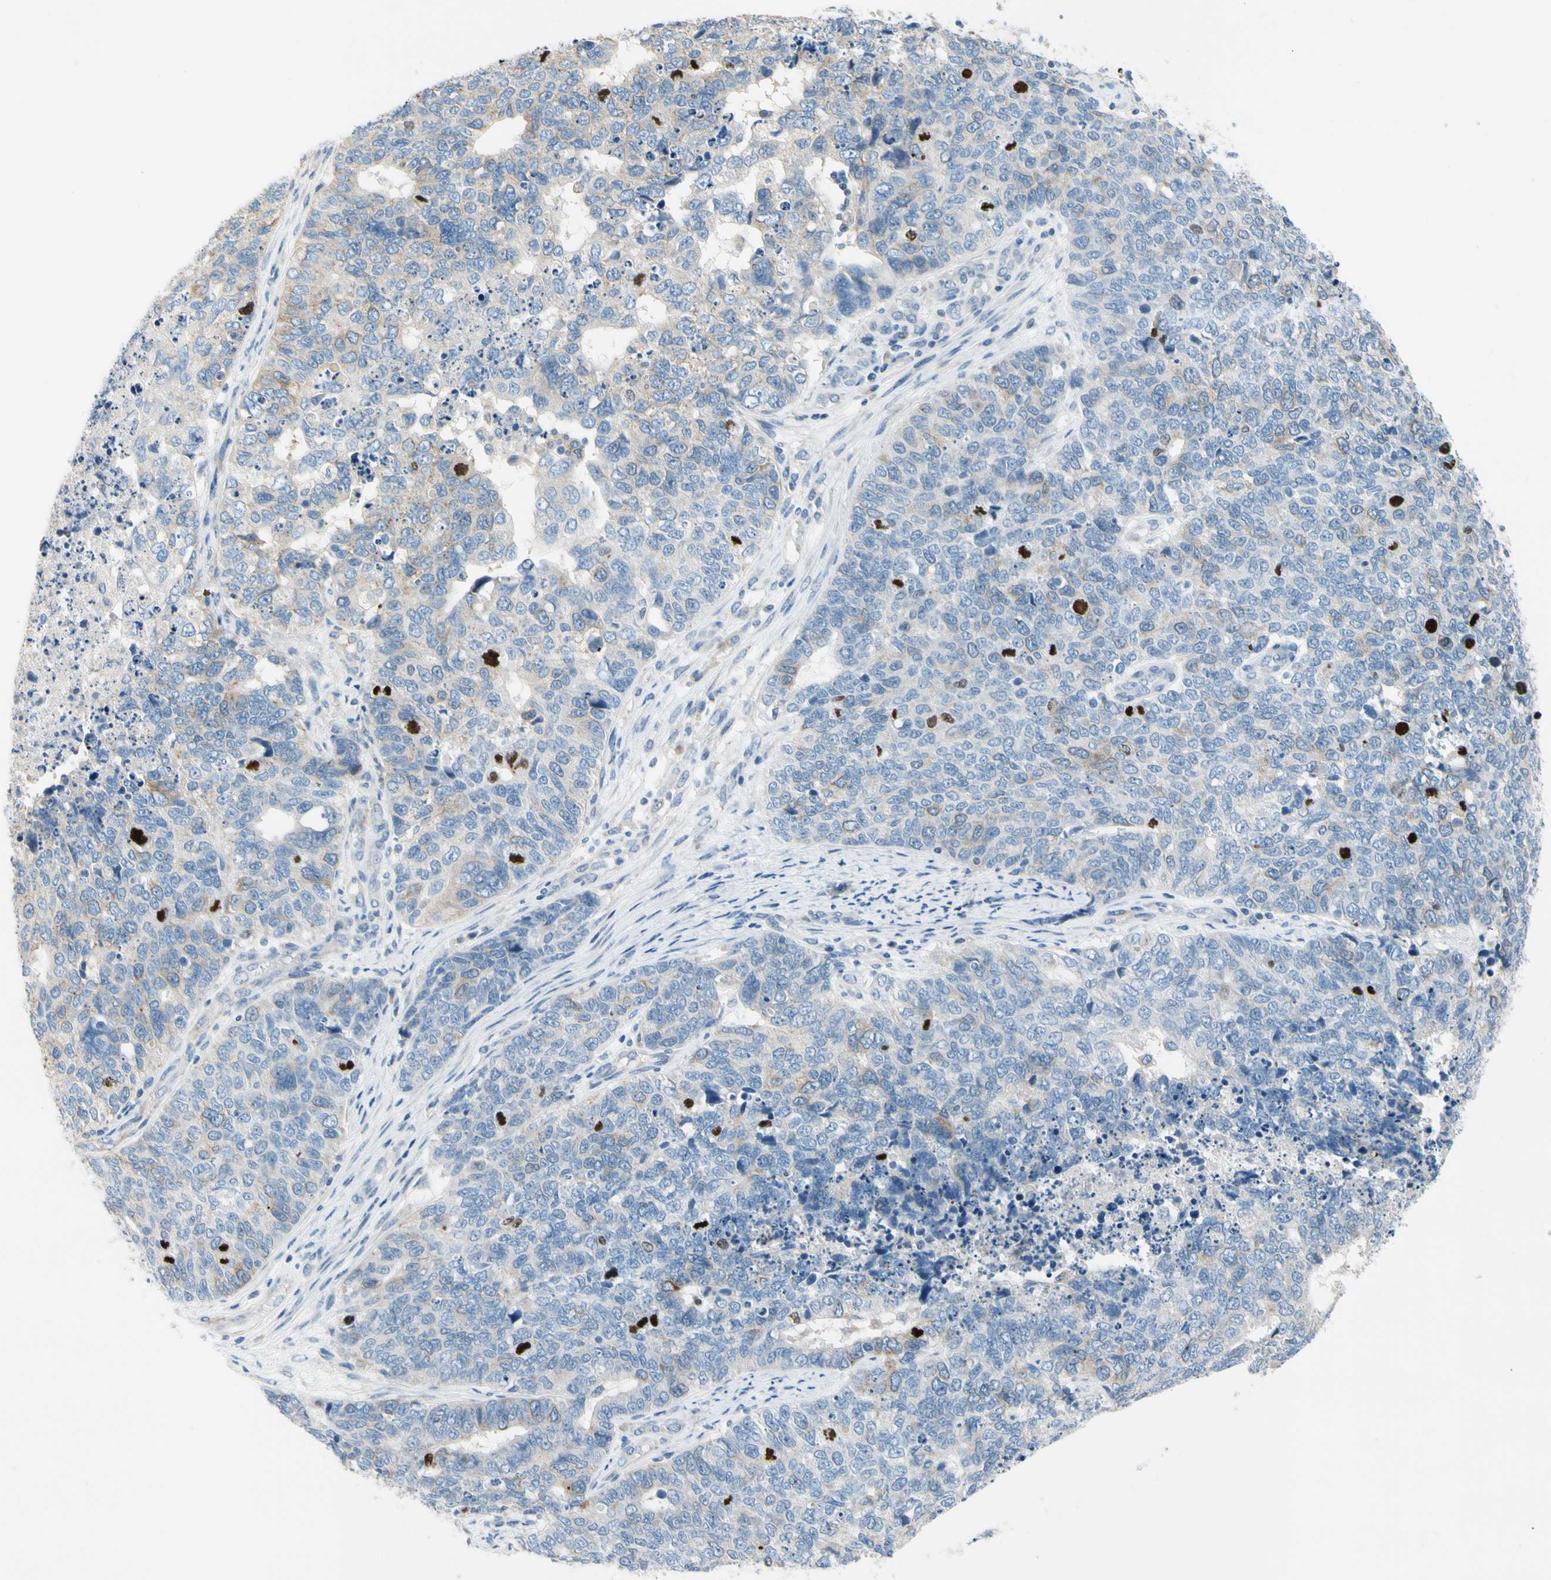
{"staining": {"intensity": "weak", "quantity": "25%-75%", "location": "cytoplasmic/membranous"}, "tissue": "cervical cancer", "cell_type": "Tumor cells", "image_type": "cancer", "snomed": [{"axis": "morphology", "description": "Squamous cell carcinoma, NOS"}, {"axis": "topography", "description": "Cervix"}], "caption": "Squamous cell carcinoma (cervical) stained for a protein (brown) displays weak cytoplasmic/membranous positive positivity in about 25%-75% of tumor cells.", "gene": "CKAP2", "patient": {"sex": "female", "age": 63}}